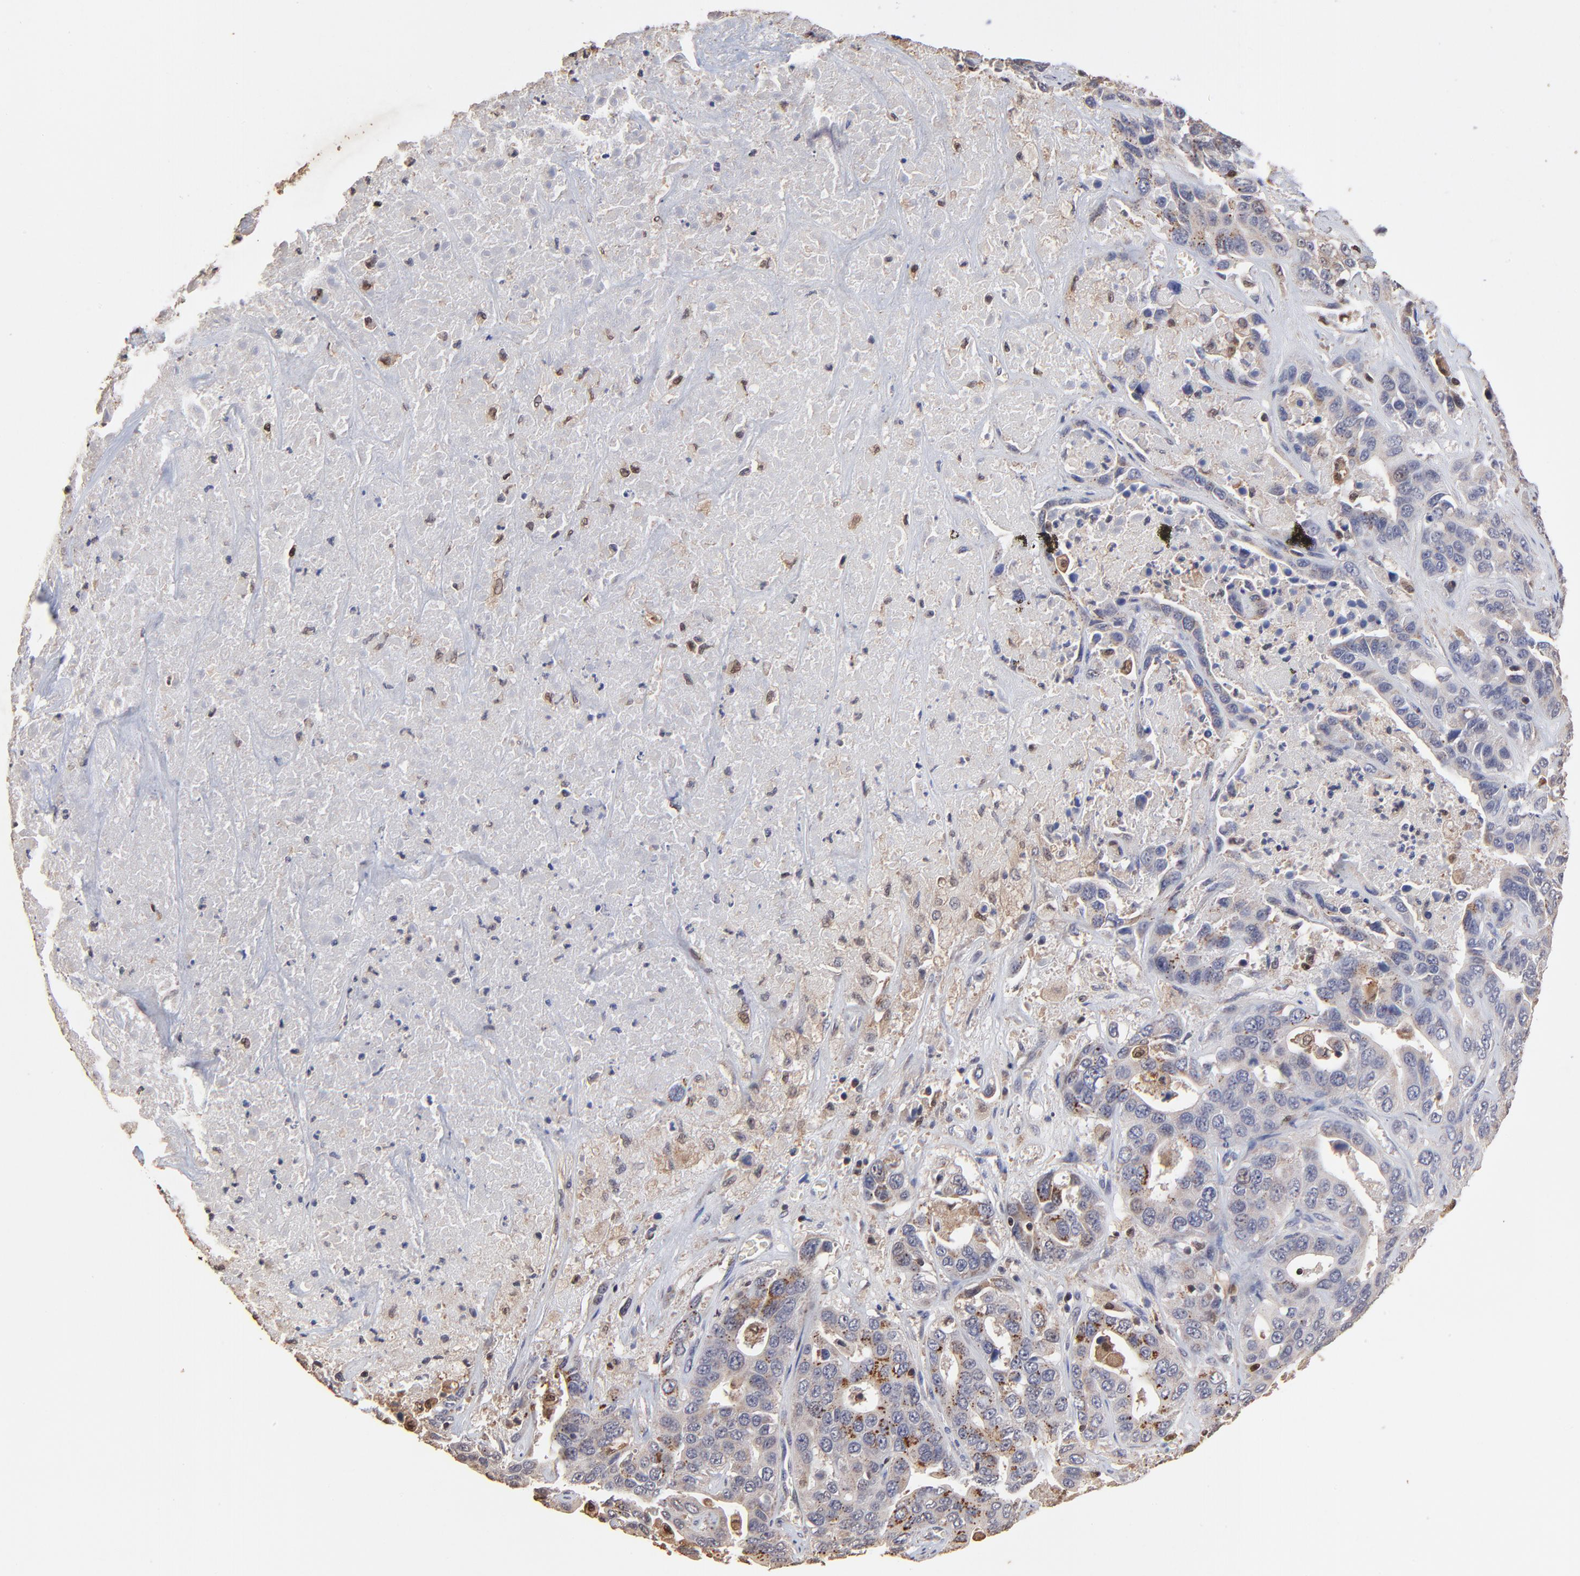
{"staining": {"intensity": "negative", "quantity": "none", "location": "none"}, "tissue": "liver cancer", "cell_type": "Tumor cells", "image_type": "cancer", "snomed": [{"axis": "morphology", "description": "Cholangiocarcinoma"}, {"axis": "topography", "description": "Liver"}], "caption": "Immunohistochemistry photomicrograph of liver cholangiocarcinoma stained for a protein (brown), which demonstrates no staining in tumor cells. (Brightfield microscopy of DAB (3,3'-diaminobenzidine) immunohistochemistry at high magnification).", "gene": "CASP1", "patient": {"sex": "female", "age": 52}}